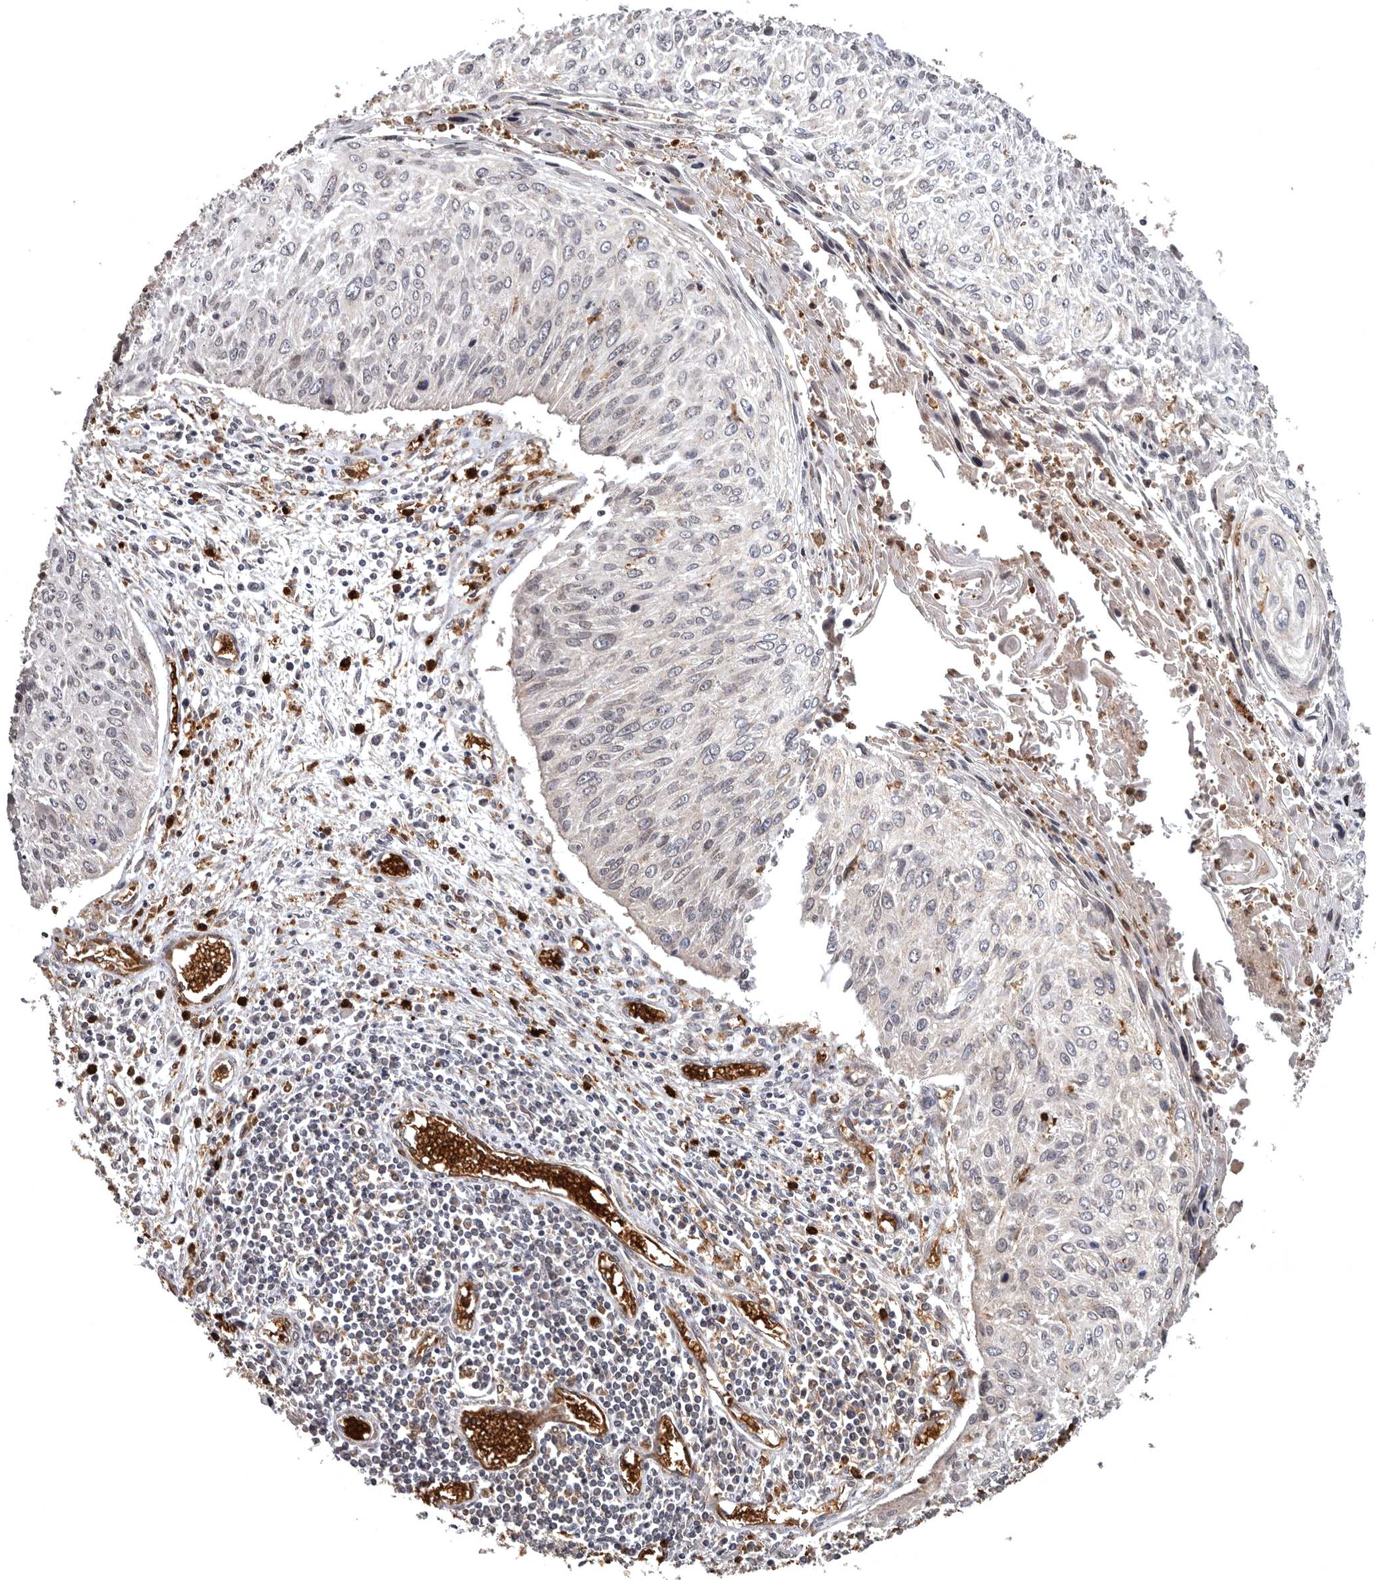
{"staining": {"intensity": "weak", "quantity": "<25%", "location": "cytoplasmic/membranous"}, "tissue": "cervical cancer", "cell_type": "Tumor cells", "image_type": "cancer", "snomed": [{"axis": "morphology", "description": "Squamous cell carcinoma, NOS"}, {"axis": "topography", "description": "Cervix"}], "caption": "IHC image of cervical cancer stained for a protein (brown), which demonstrates no expression in tumor cells.", "gene": "FGFR4", "patient": {"sex": "female", "age": 51}}